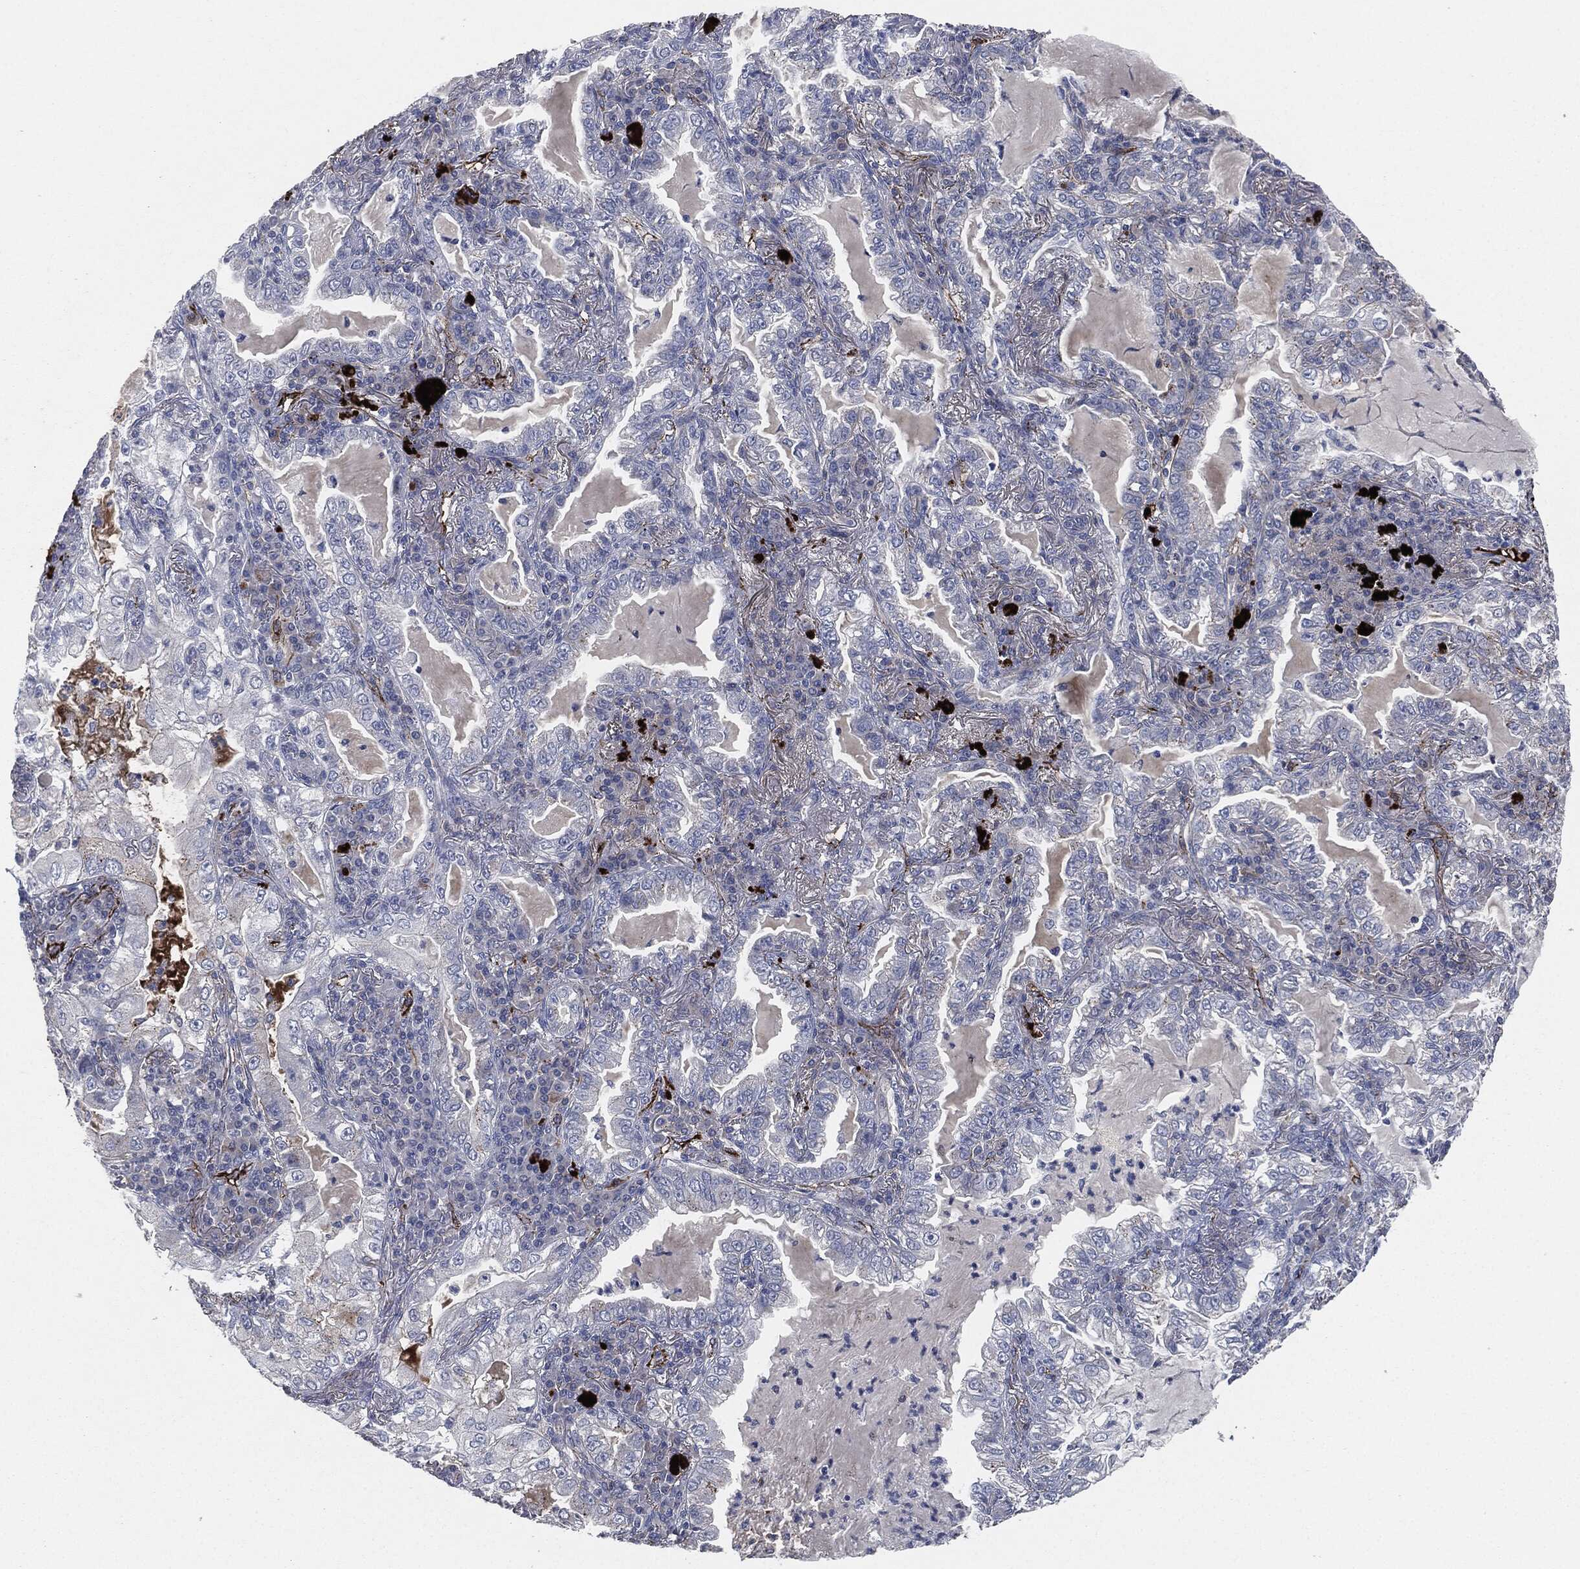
{"staining": {"intensity": "negative", "quantity": "none", "location": "none"}, "tissue": "lung cancer", "cell_type": "Tumor cells", "image_type": "cancer", "snomed": [{"axis": "morphology", "description": "Adenocarcinoma, NOS"}, {"axis": "topography", "description": "Lung"}], "caption": "The immunohistochemistry micrograph has no significant positivity in tumor cells of adenocarcinoma (lung) tissue.", "gene": "APOB", "patient": {"sex": "female", "age": 73}}